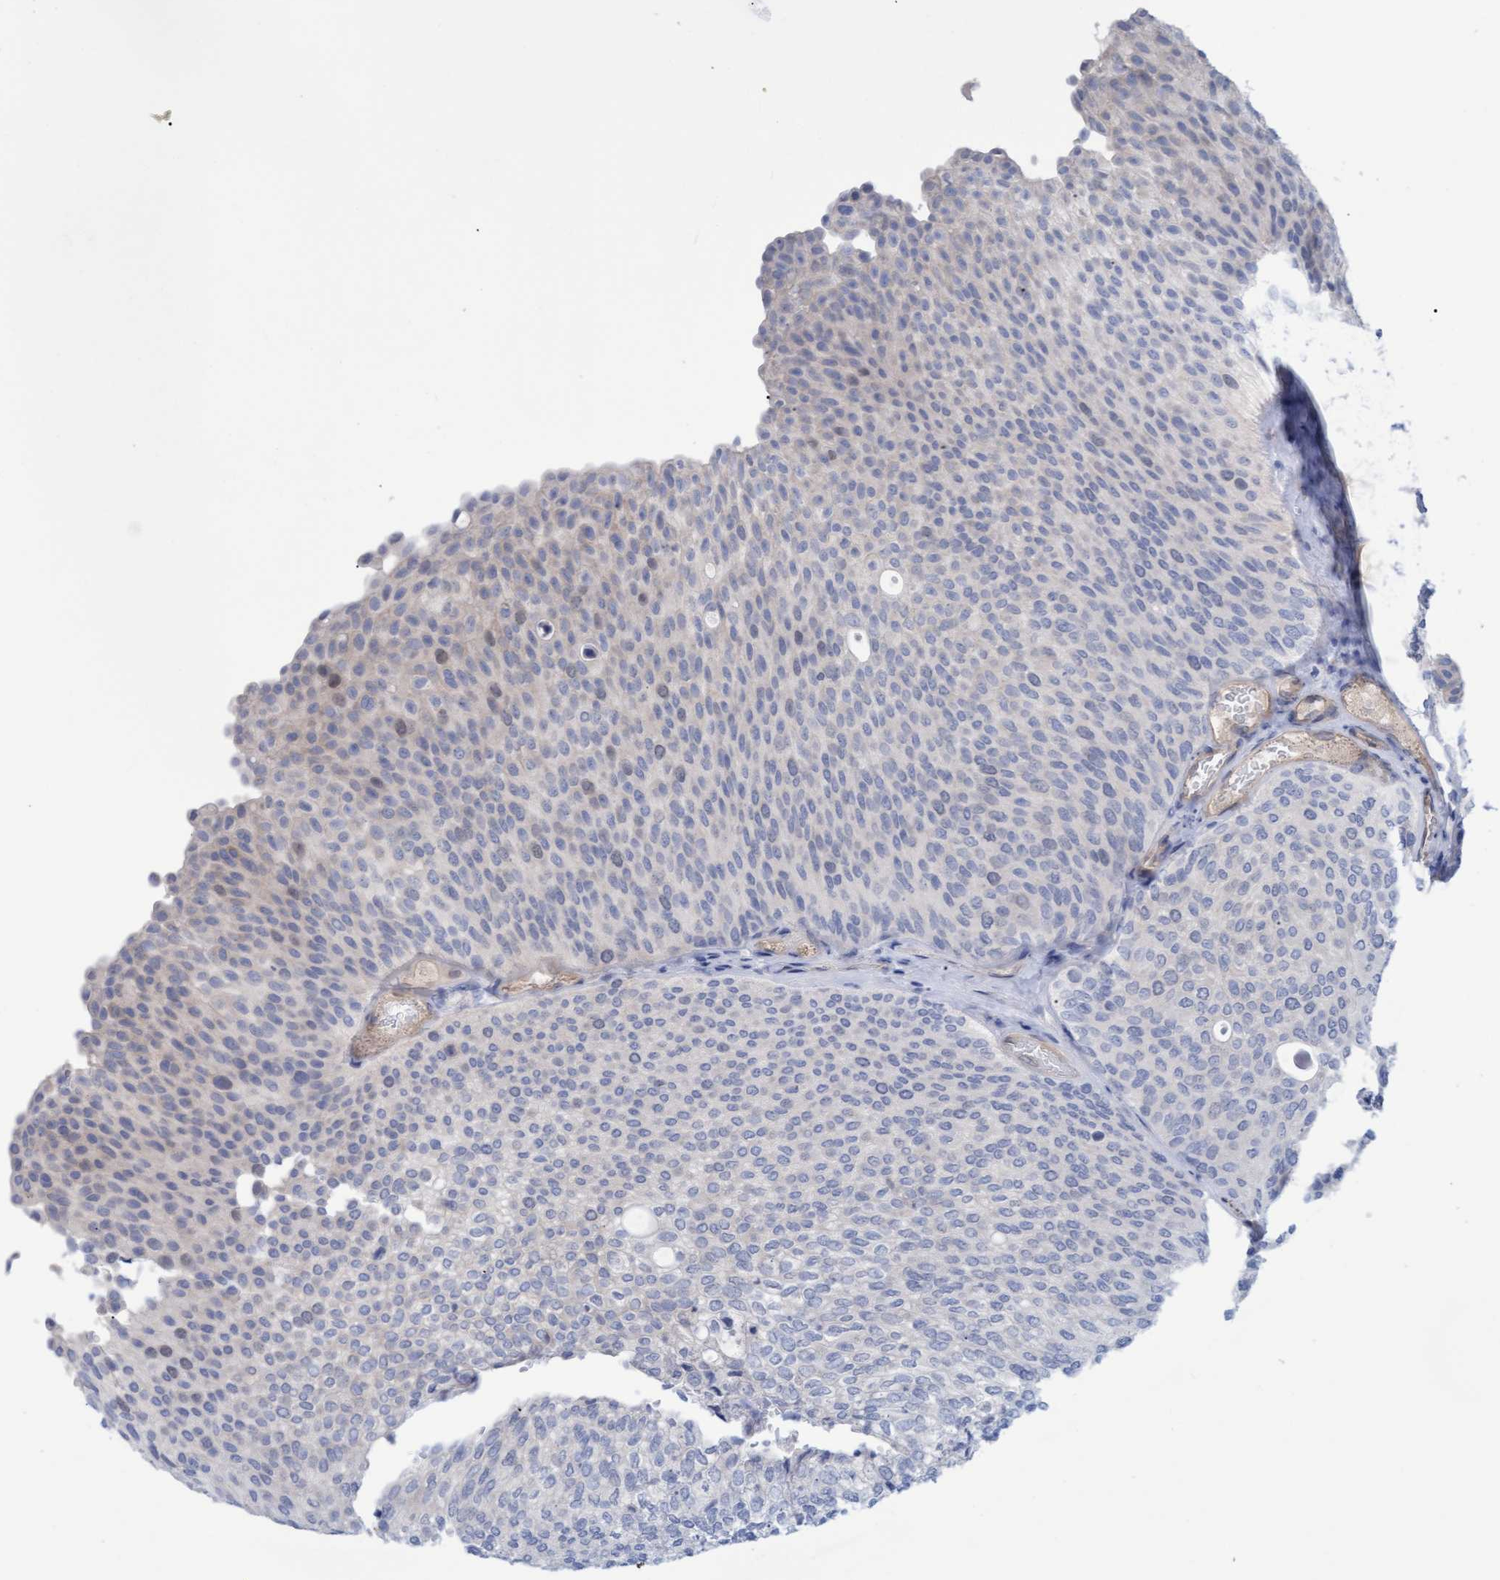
{"staining": {"intensity": "negative", "quantity": "none", "location": "none"}, "tissue": "urothelial cancer", "cell_type": "Tumor cells", "image_type": "cancer", "snomed": [{"axis": "morphology", "description": "Urothelial carcinoma, Low grade"}, {"axis": "topography", "description": "Urinary bladder"}], "caption": "The IHC image has no significant positivity in tumor cells of urothelial cancer tissue.", "gene": "STXBP1", "patient": {"sex": "female", "age": 79}}